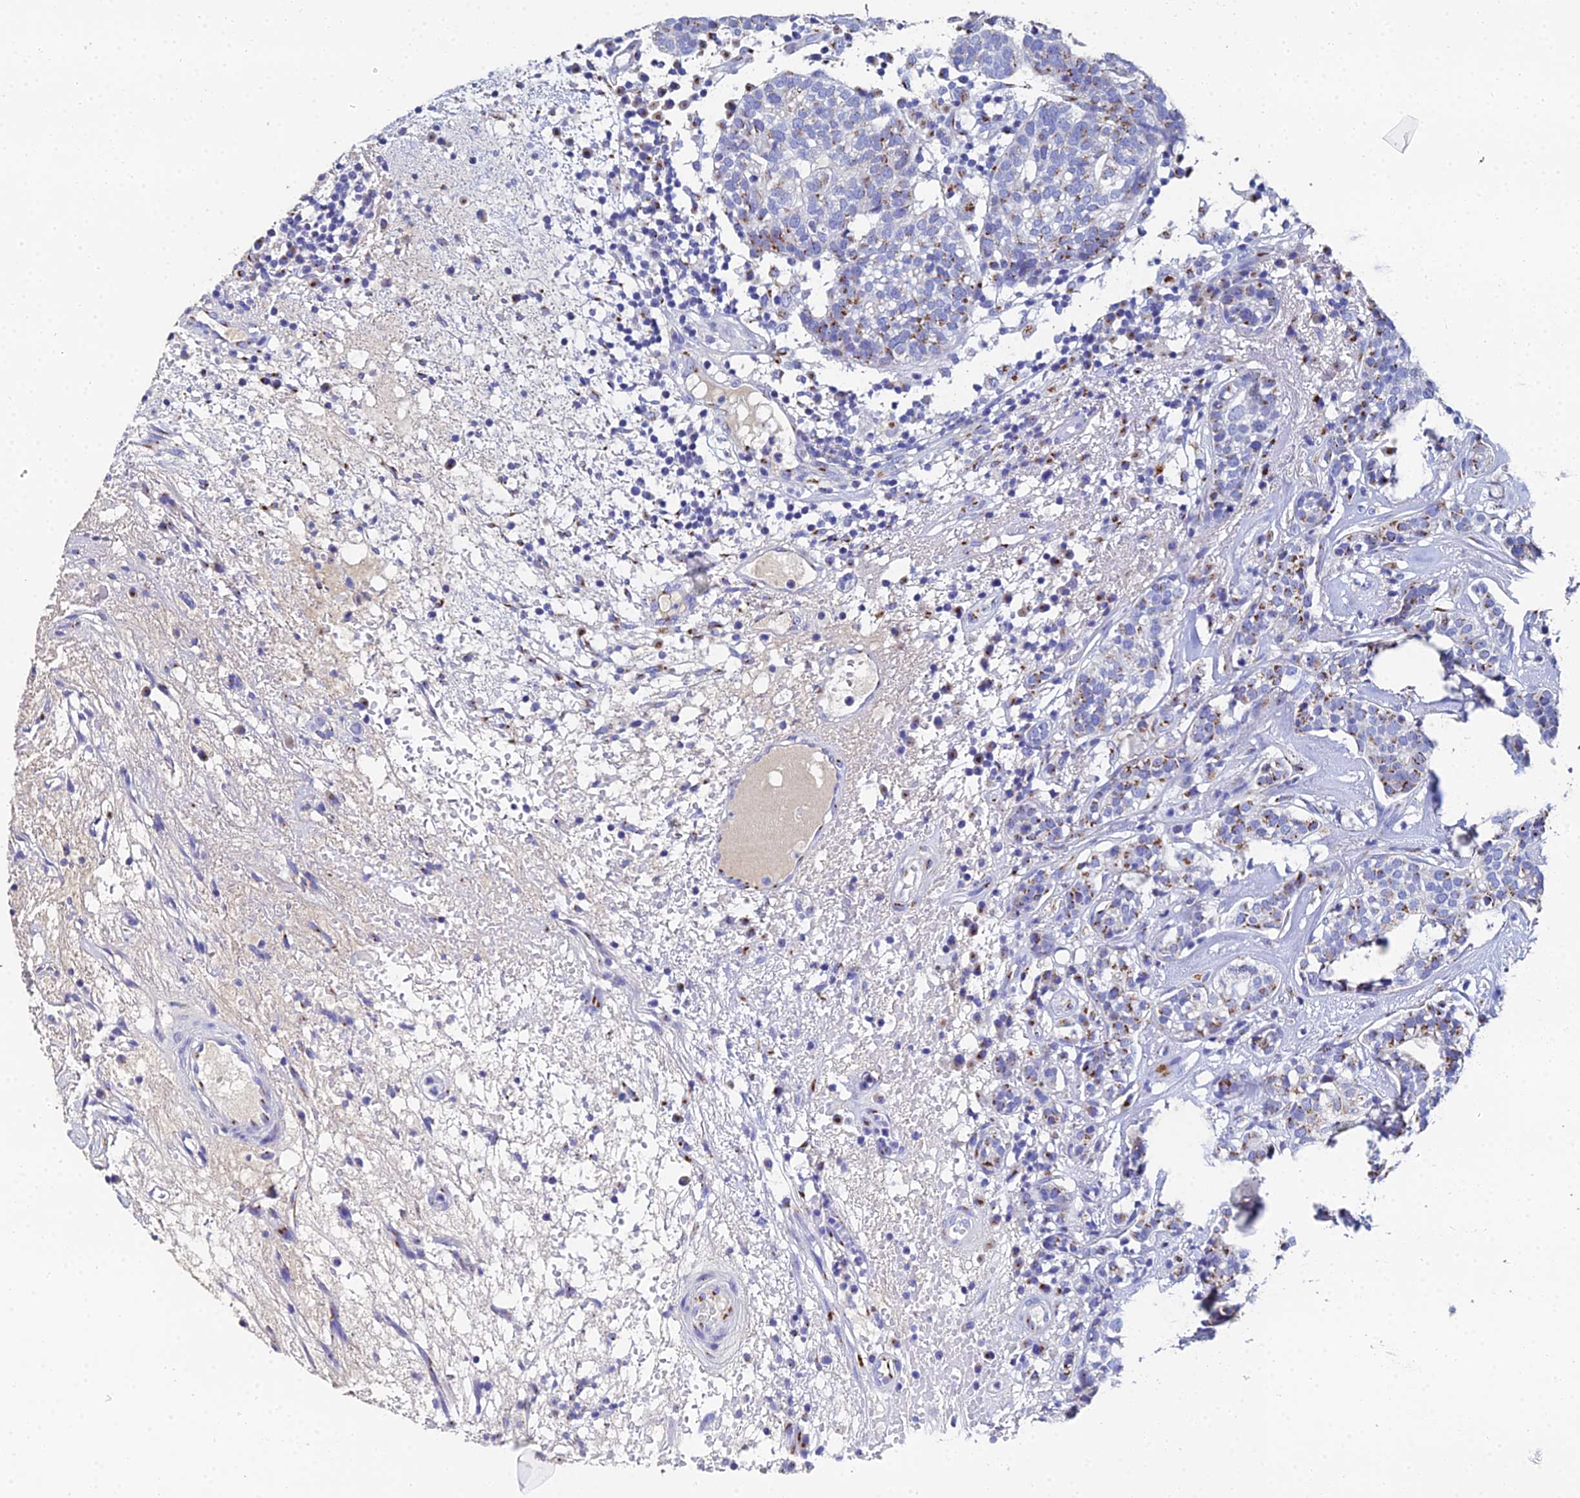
{"staining": {"intensity": "moderate", "quantity": "<25%", "location": "cytoplasmic/membranous"}, "tissue": "head and neck cancer", "cell_type": "Tumor cells", "image_type": "cancer", "snomed": [{"axis": "morphology", "description": "Adenocarcinoma, NOS"}, {"axis": "topography", "description": "Salivary gland"}, {"axis": "topography", "description": "Head-Neck"}], "caption": "Protein analysis of adenocarcinoma (head and neck) tissue displays moderate cytoplasmic/membranous staining in approximately <25% of tumor cells.", "gene": "ENSG00000268674", "patient": {"sex": "female", "age": 65}}